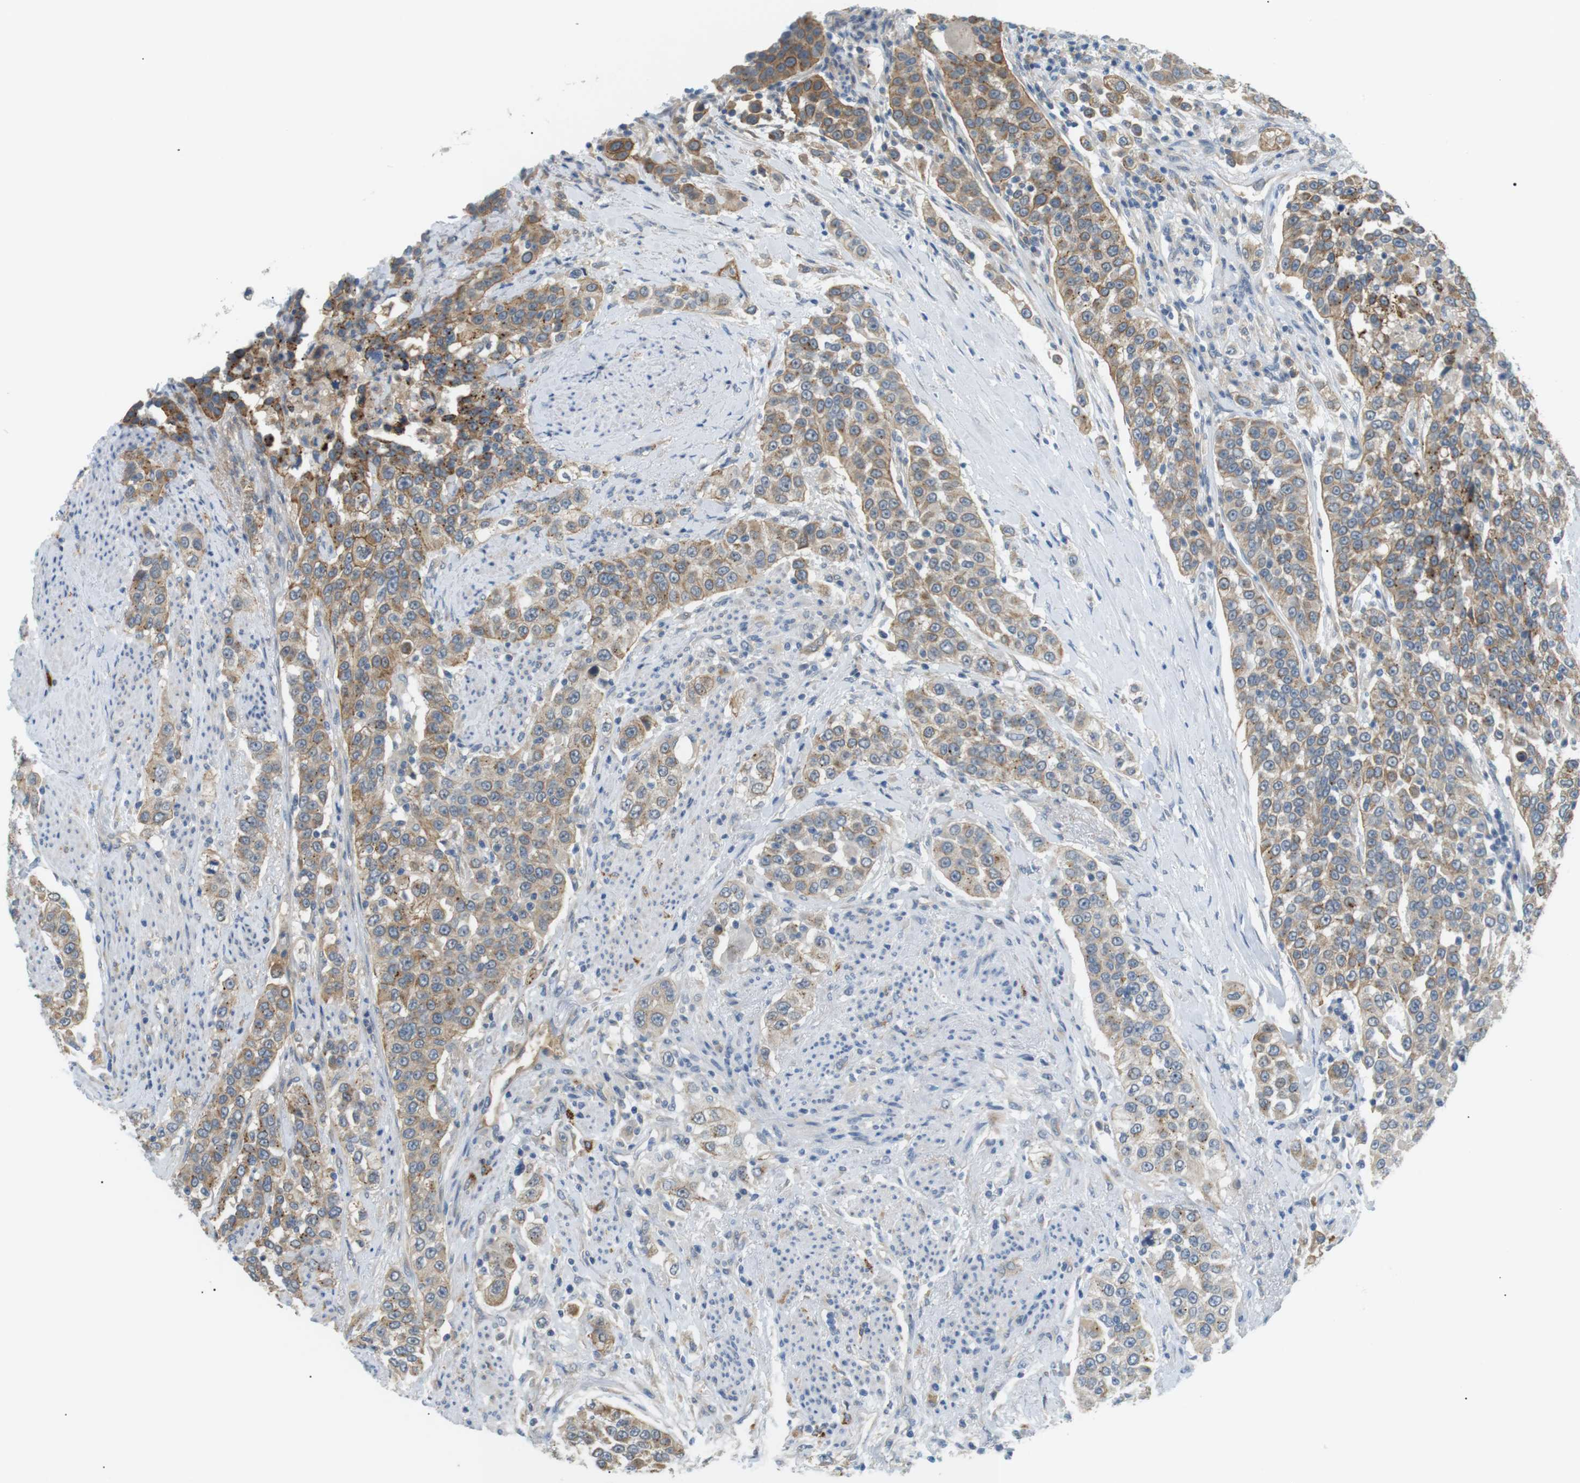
{"staining": {"intensity": "moderate", "quantity": ">75%", "location": "cytoplasmic/membranous"}, "tissue": "urothelial cancer", "cell_type": "Tumor cells", "image_type": "cancer", "snomed": [{"axis": "morphology", "description": "Urothelial carcinoma, High grade"}, {"axis": "topography", "description": "Urinary bladder"}], "caption": "Urothelial cancer was stained to show a protein in brown. There is medium levels of moderate cytoplasmic/membranous positivity in approximately >75% of tumor cells.", "gene": "B4GALNT2", "patient": {"sex": "female", "age": 80}}